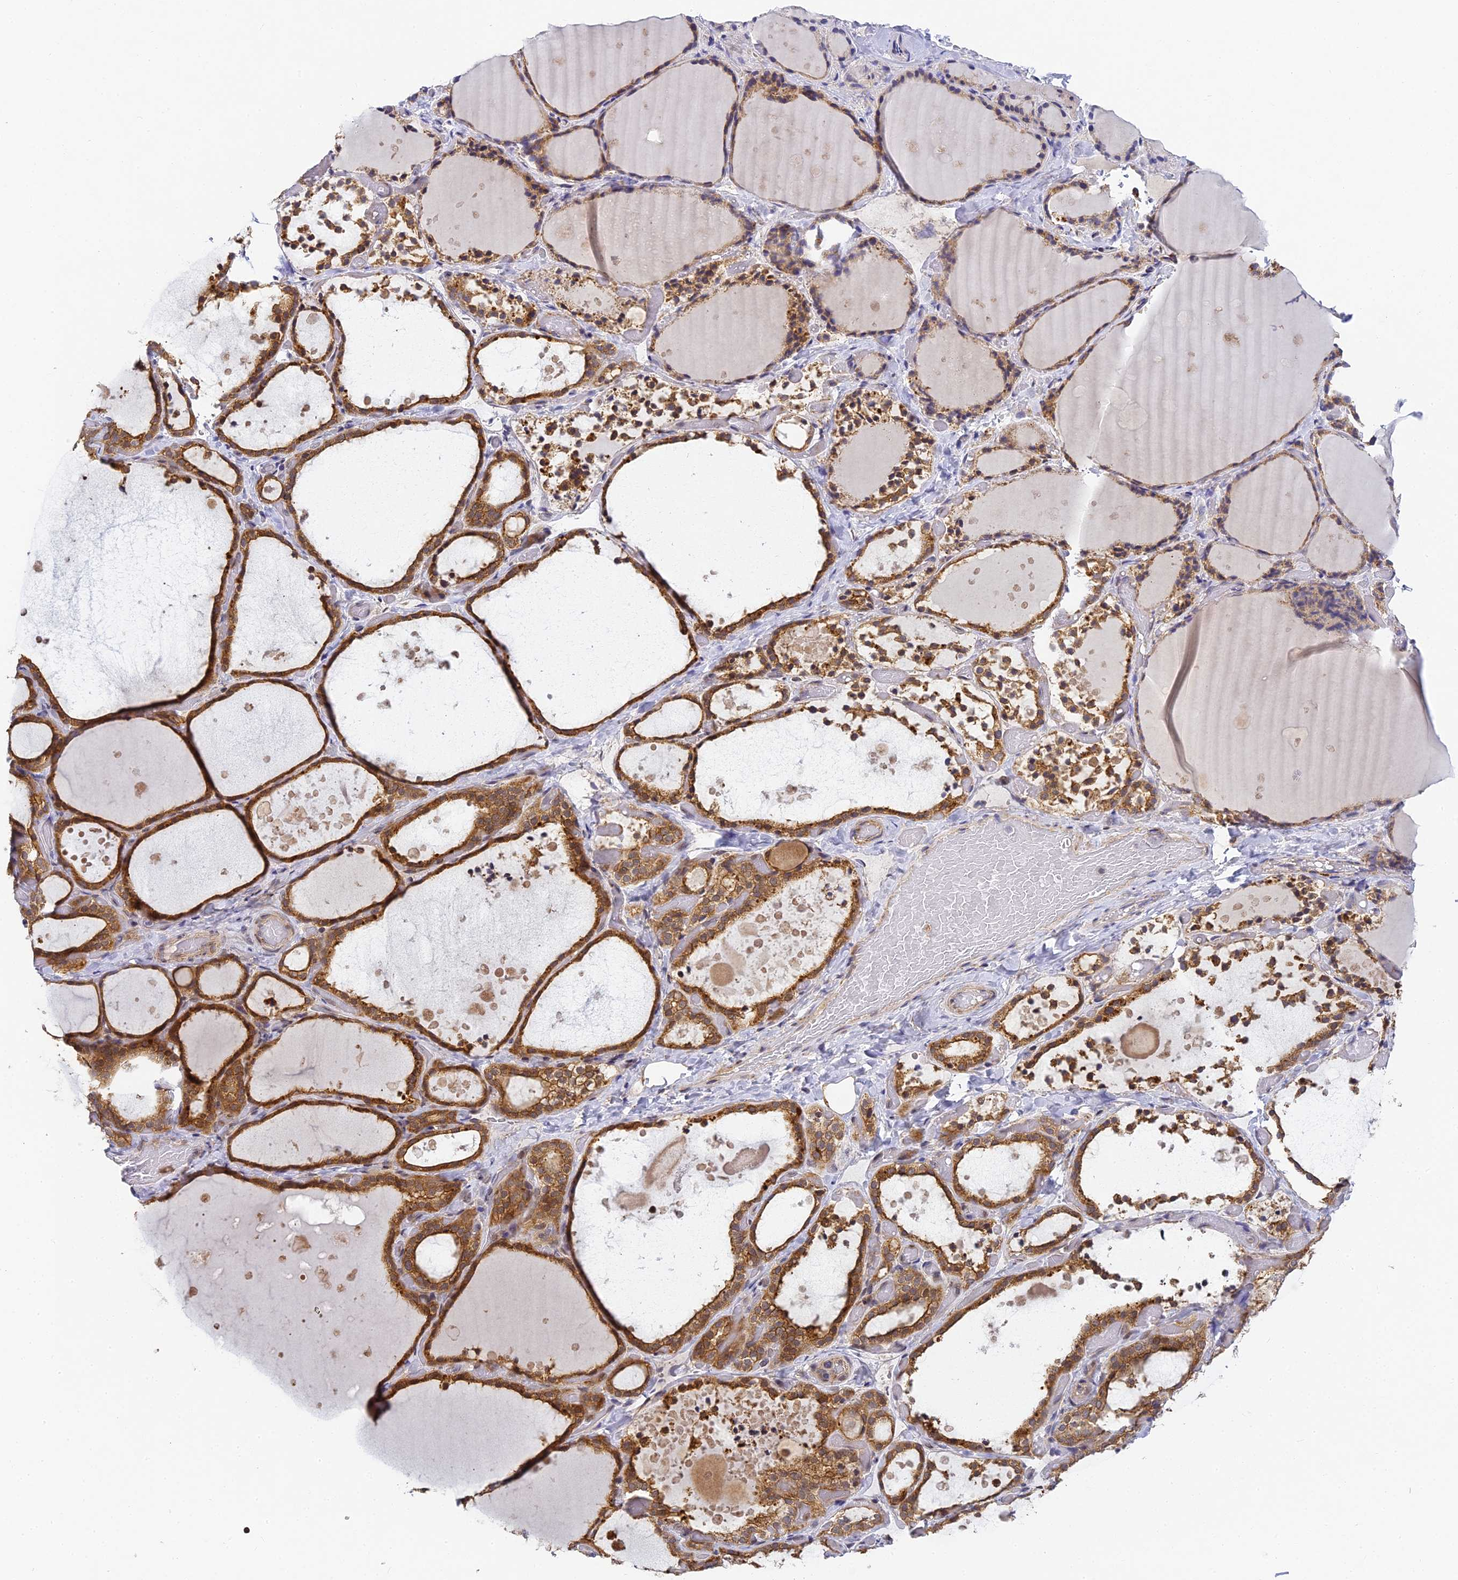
{"staining": {"intensity": "moderate", "quantity": ">75%", "location": "cytoplasmic/membranous,nuclear"}, "tissue": "thyroid gland", "cell_type": "Glandular cells", "image_type": "normal", "snomed": [{"axis": "morphology", "description": "Normal tissue, NOS"}, {"axis": "topography", "description": "Thyroid gland"}], "caption": "Protein expression analysis of benign thyroid gland exhibits moderate cytoplasmic/membranous,nuclear staining in about >75% of glandular cells. The staining is performed using DAB brown chromogen to label protein expression. The nuclei are counter-stained blue using hematoxylin.", "gene": "DNAAF10", "patient": {"sex": "female", "age": 44}}